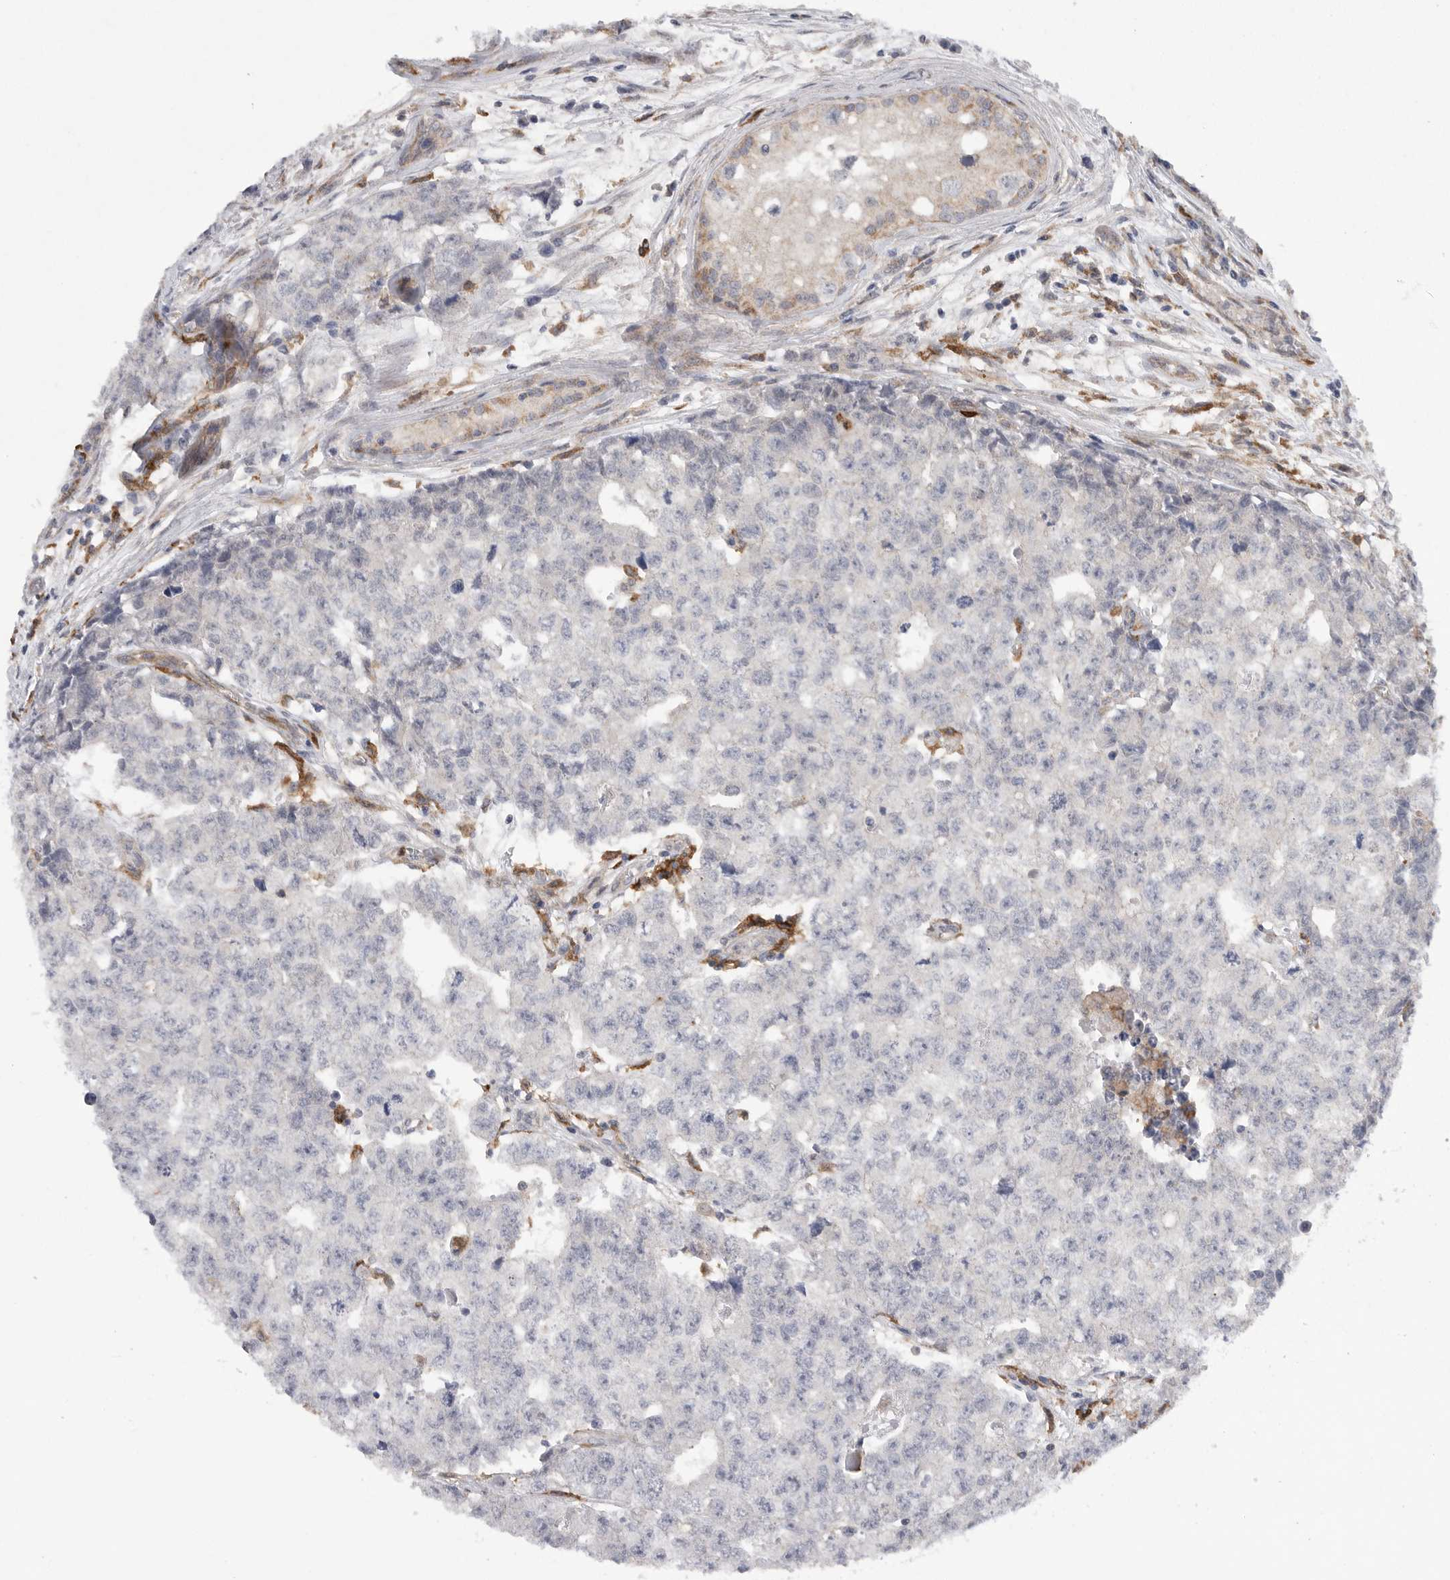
{"staining": {"intensity": "negative", "quantity": "none", "location": "none"}, "tissue": "testis cancer", "cell_type": "Tumor cells", "image_type": "cancer", "snomed": [{"axis": "morphology", "description": "Carcinoma, Embryonal, NOS"}, {"axis": "topography", "description": "Testis"}], "caption": "Protein analysis of embryonal carcinoma (testis) reveals no significant positivity in tumor cells. (IHC, brightfield microscopy, high magnification).", "gene": "SIGLEC10", "patient": {"sex": "male", "age": 28}}